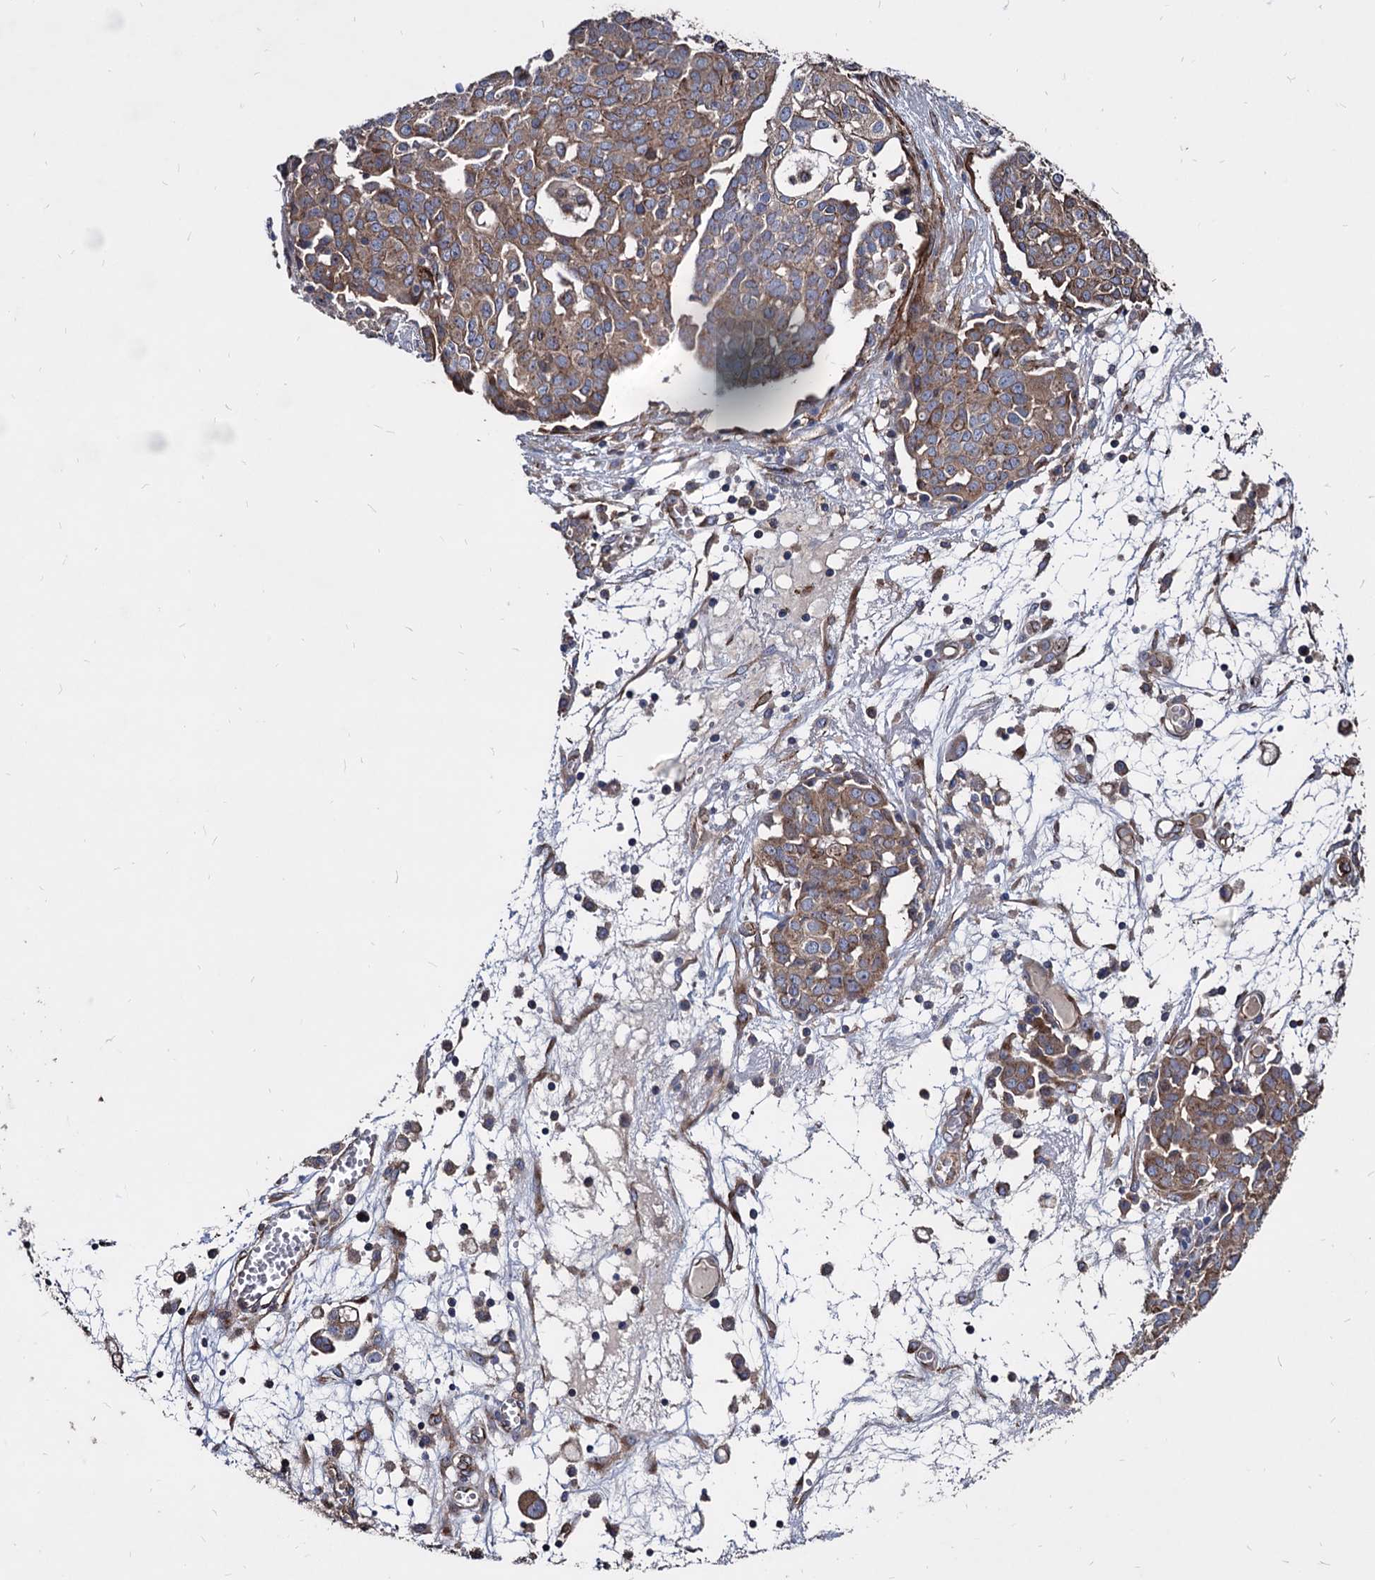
{"staining": {"intensity": "moderate", "quantity": ">75%", "location": "cytoplasmic/membranous"}, "tissue": "ovarian cancer", "cell_type": "Tumor cells", "image_type": "cancer", "snomed": [{"axis": "morphology", "description": "Cystadenocarcinoma, serous, NOS"}, {"axis": "topography", "description": "Soft tissue"}, {"axis": "topography", "description": "Ovary"}], "caption": "Protein analysis of ovarian cancer (serous cystadenocarcinoma) tissue shows moderate cytoplasmic/membranous expression in about >75% of tumor cells.", "gene": "WDR11", "patient": {"sex": "female", "age": 57}}